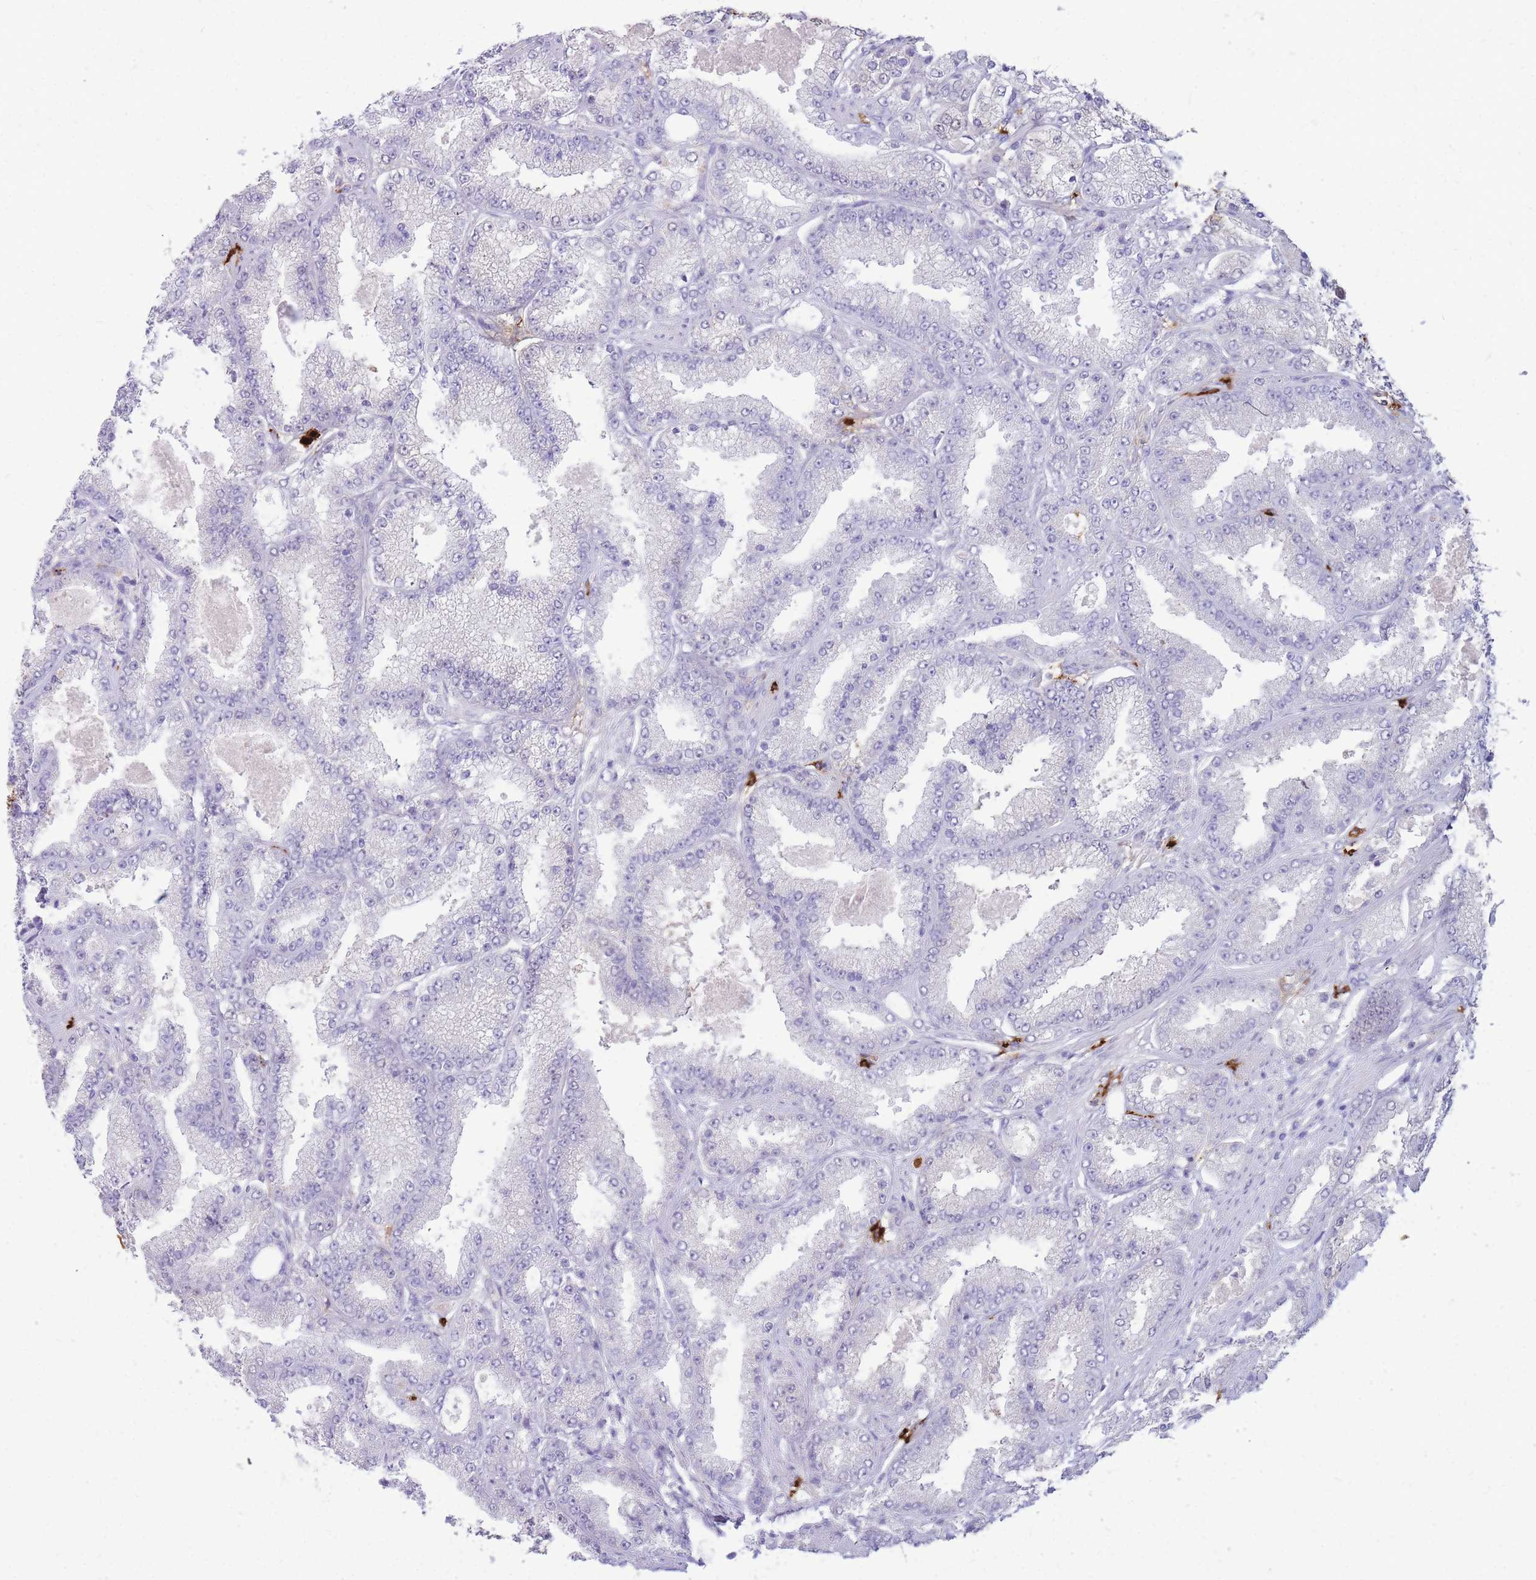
{"staining": {"intensity": "negative", "quantity": "none", "location": "none"}, "tissue": "prostate cancer", "cell_type": "Tumor cells", "image_type": "cancer", "snomed": [{"axis": "morphology", "description": "Adenocarcinoma, High grade"}, {"axis": "topography", "description": "Prostate"}], "caption": "Histopathology image shows no significant protein expression in tumor cells of adenocarcinoma (high-grade) (prostate).", "gene": "TPSAB1", "patient": {"sex": "male", "age": 68}}